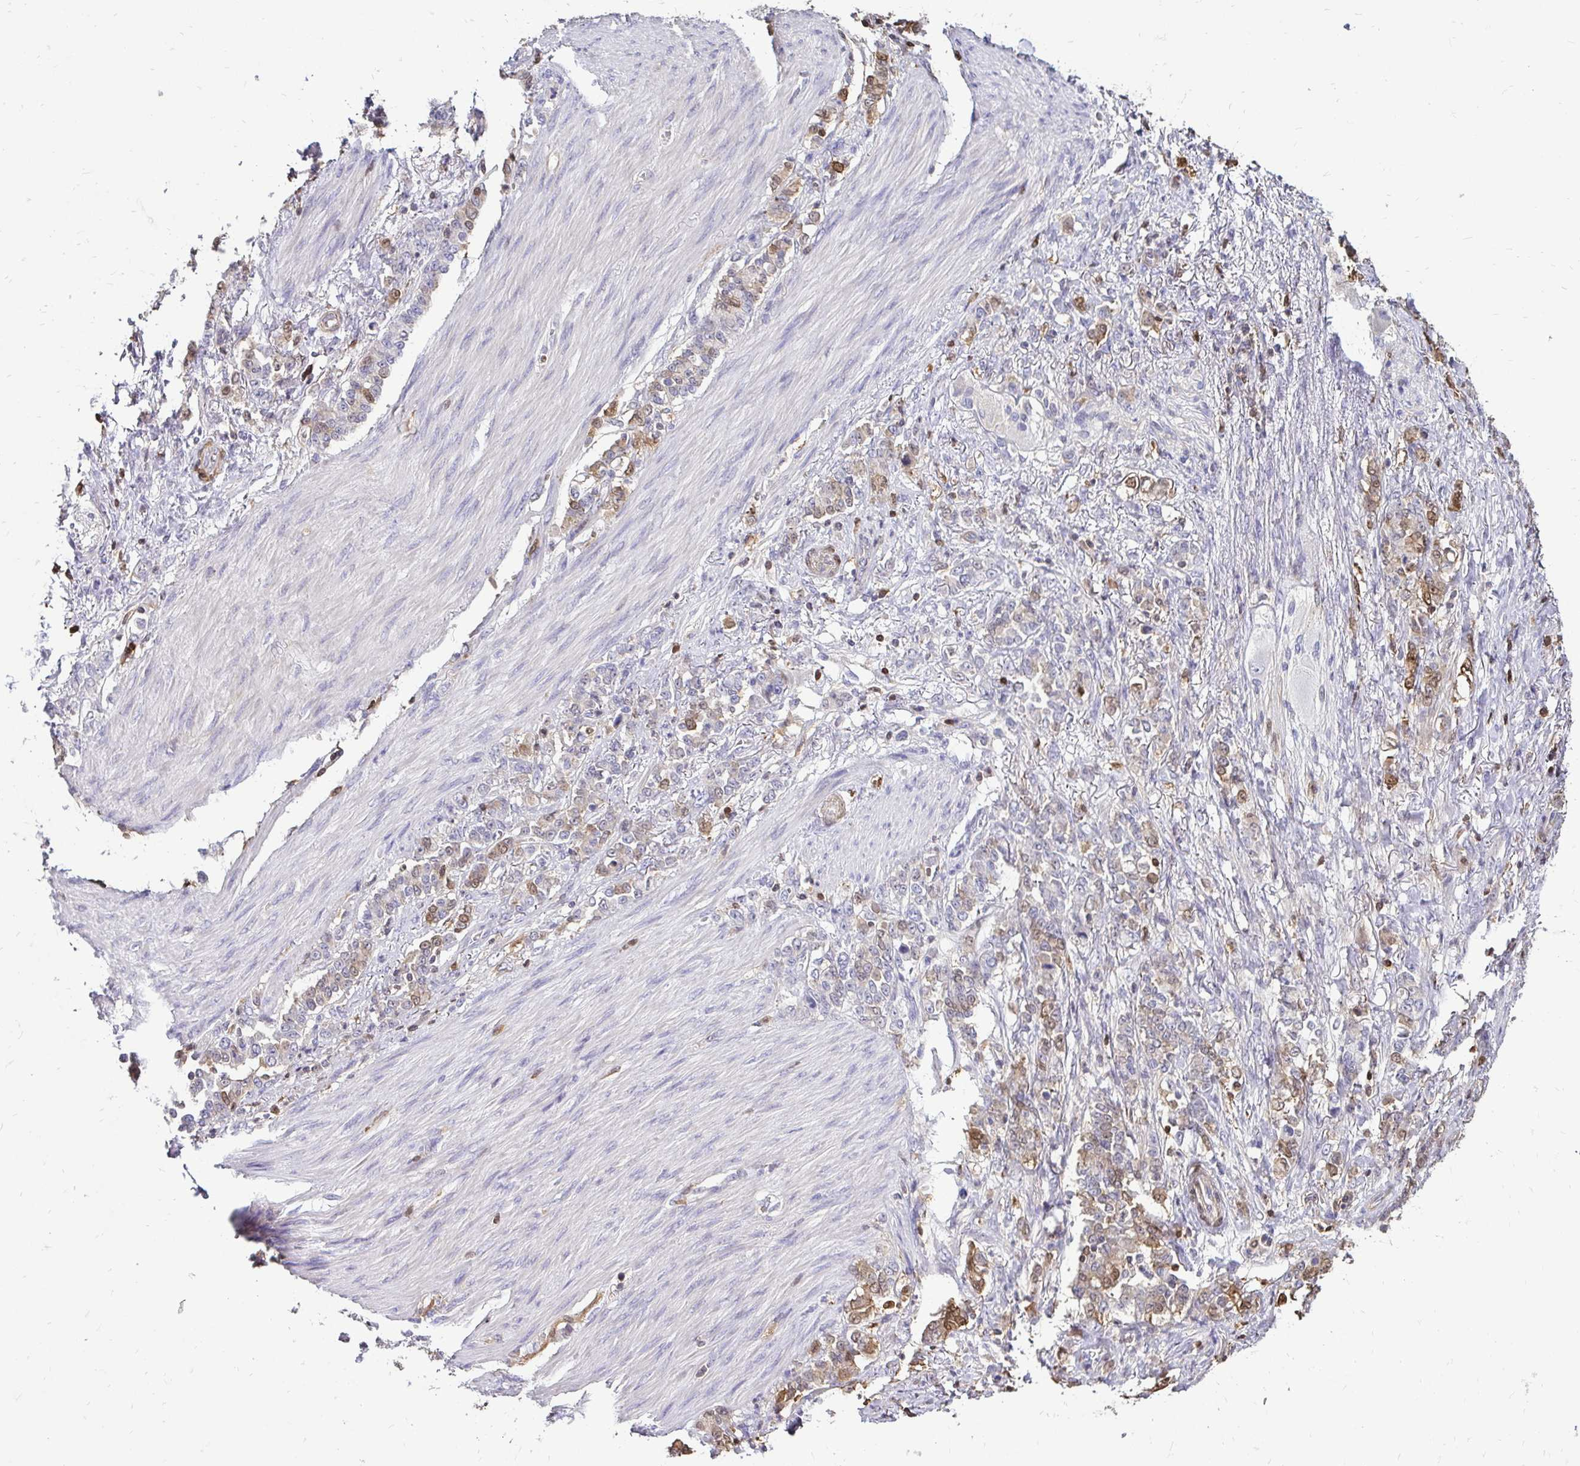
{"staining": {"intensity": "weak", "quantity": "<25%", "location": "cytoplasmic/membranous"}, "tissue": "stomach cancer", "cell_type": "Tumor cells", "image_type": "cancer", "snomed": [{"axis": "morphology", "description": "Adenocarcinoma, NOS"}, {"axis": "topography", "description": "Stomach"}], "caption": "There is no significant staining in tumor cells of stomach cancer (adenocarcinoma).", "gene": "ZFP1", "patient": {"sex": "female", "age": 79}}